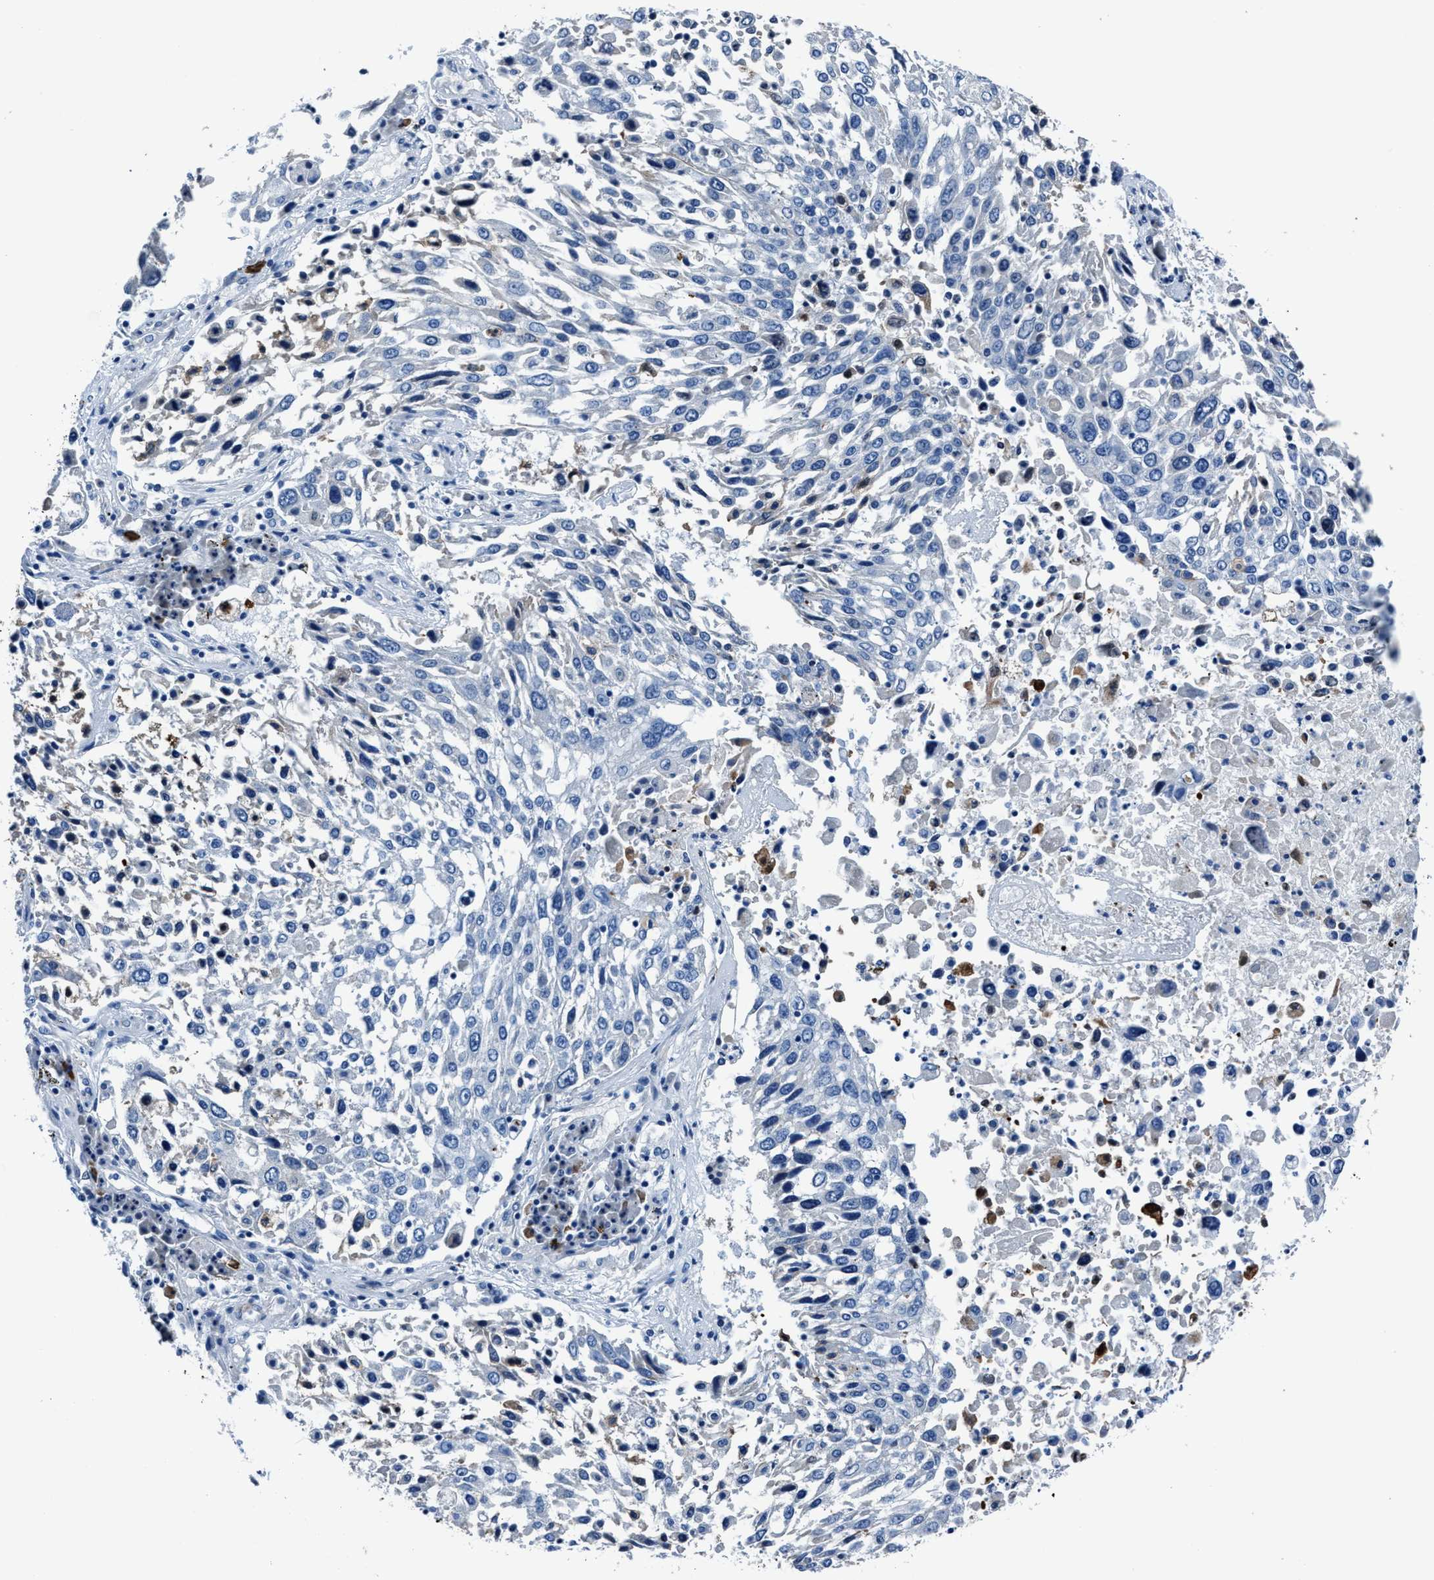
{"staining": {"intensity": "negative", "quantity": "none", "location": "none"}, "tissue": "lung cancer", "cell_type": "Tumor cells", "image_type": "cancer", "snomed": [{"axis": "morphology", "description": "Squamous cell carcinoma, NOS"}, {"axis": "topography", "description": "Lung"}], "caption": "An image of human lung cancer is negative for staining in tumor cells.", "gene": "NACAD", "patient": {"sex": "male", "age": 65}}